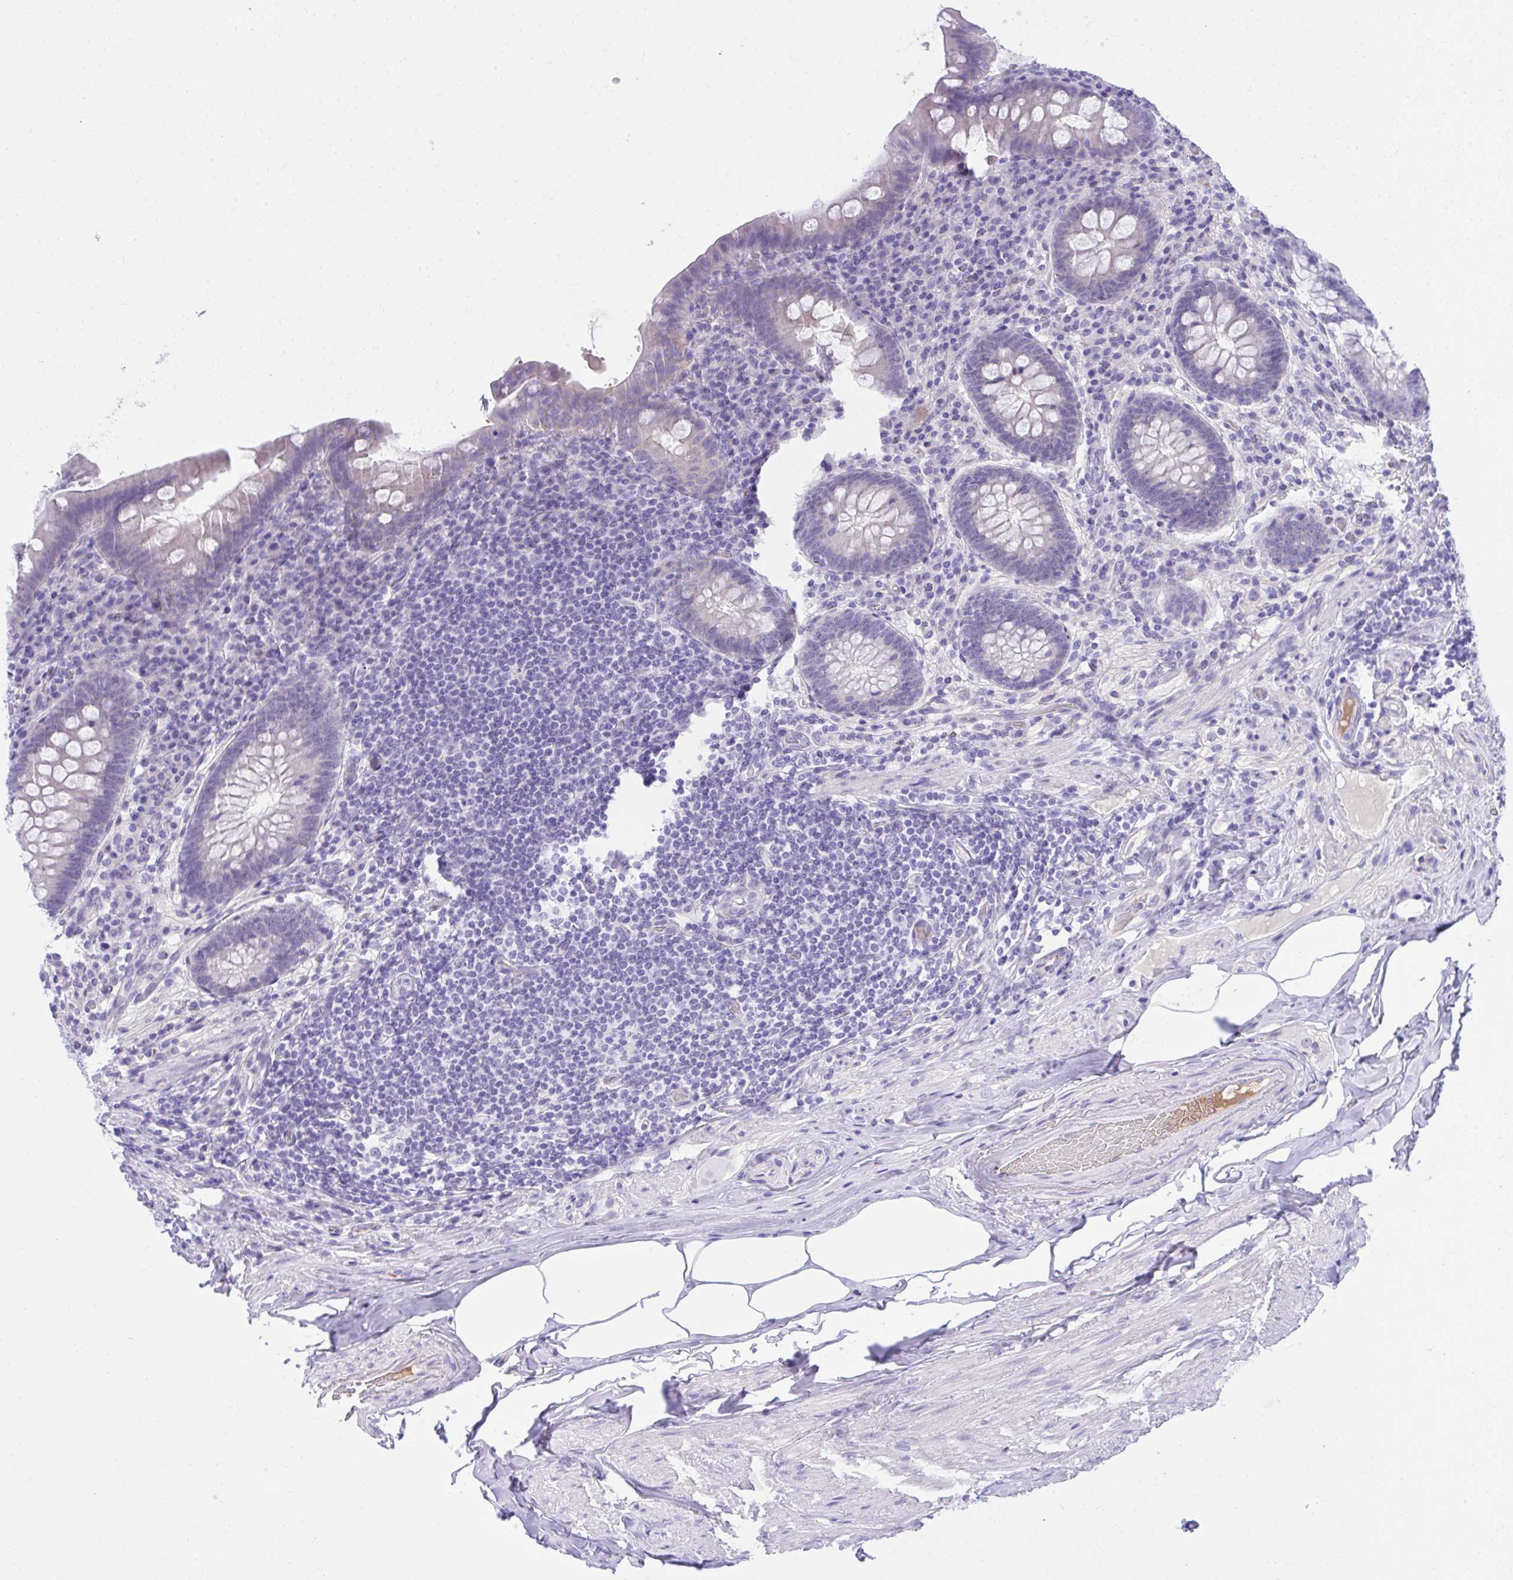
{"staining": {"intensity": "negative", "quantity": "none", "location": "none"}, "tissue": "appendix", "cell_type": "Glandular cells", "image_type": "normal", "snomed": [{"axis": "morphology", "description": "Normal tissue, NOS"}, {"axis": "topography", "description": "Appendix"}], "caption": "Protein analysis of normal appendix demonstrates no significant positivity in glandular cells. (Brightfield microscopy of DAB (3,3'-diaminobenzidine) immunohistochemistry at high magnification).", "gene": "HRG", "patient": {"sex": "male", "age": 71}}